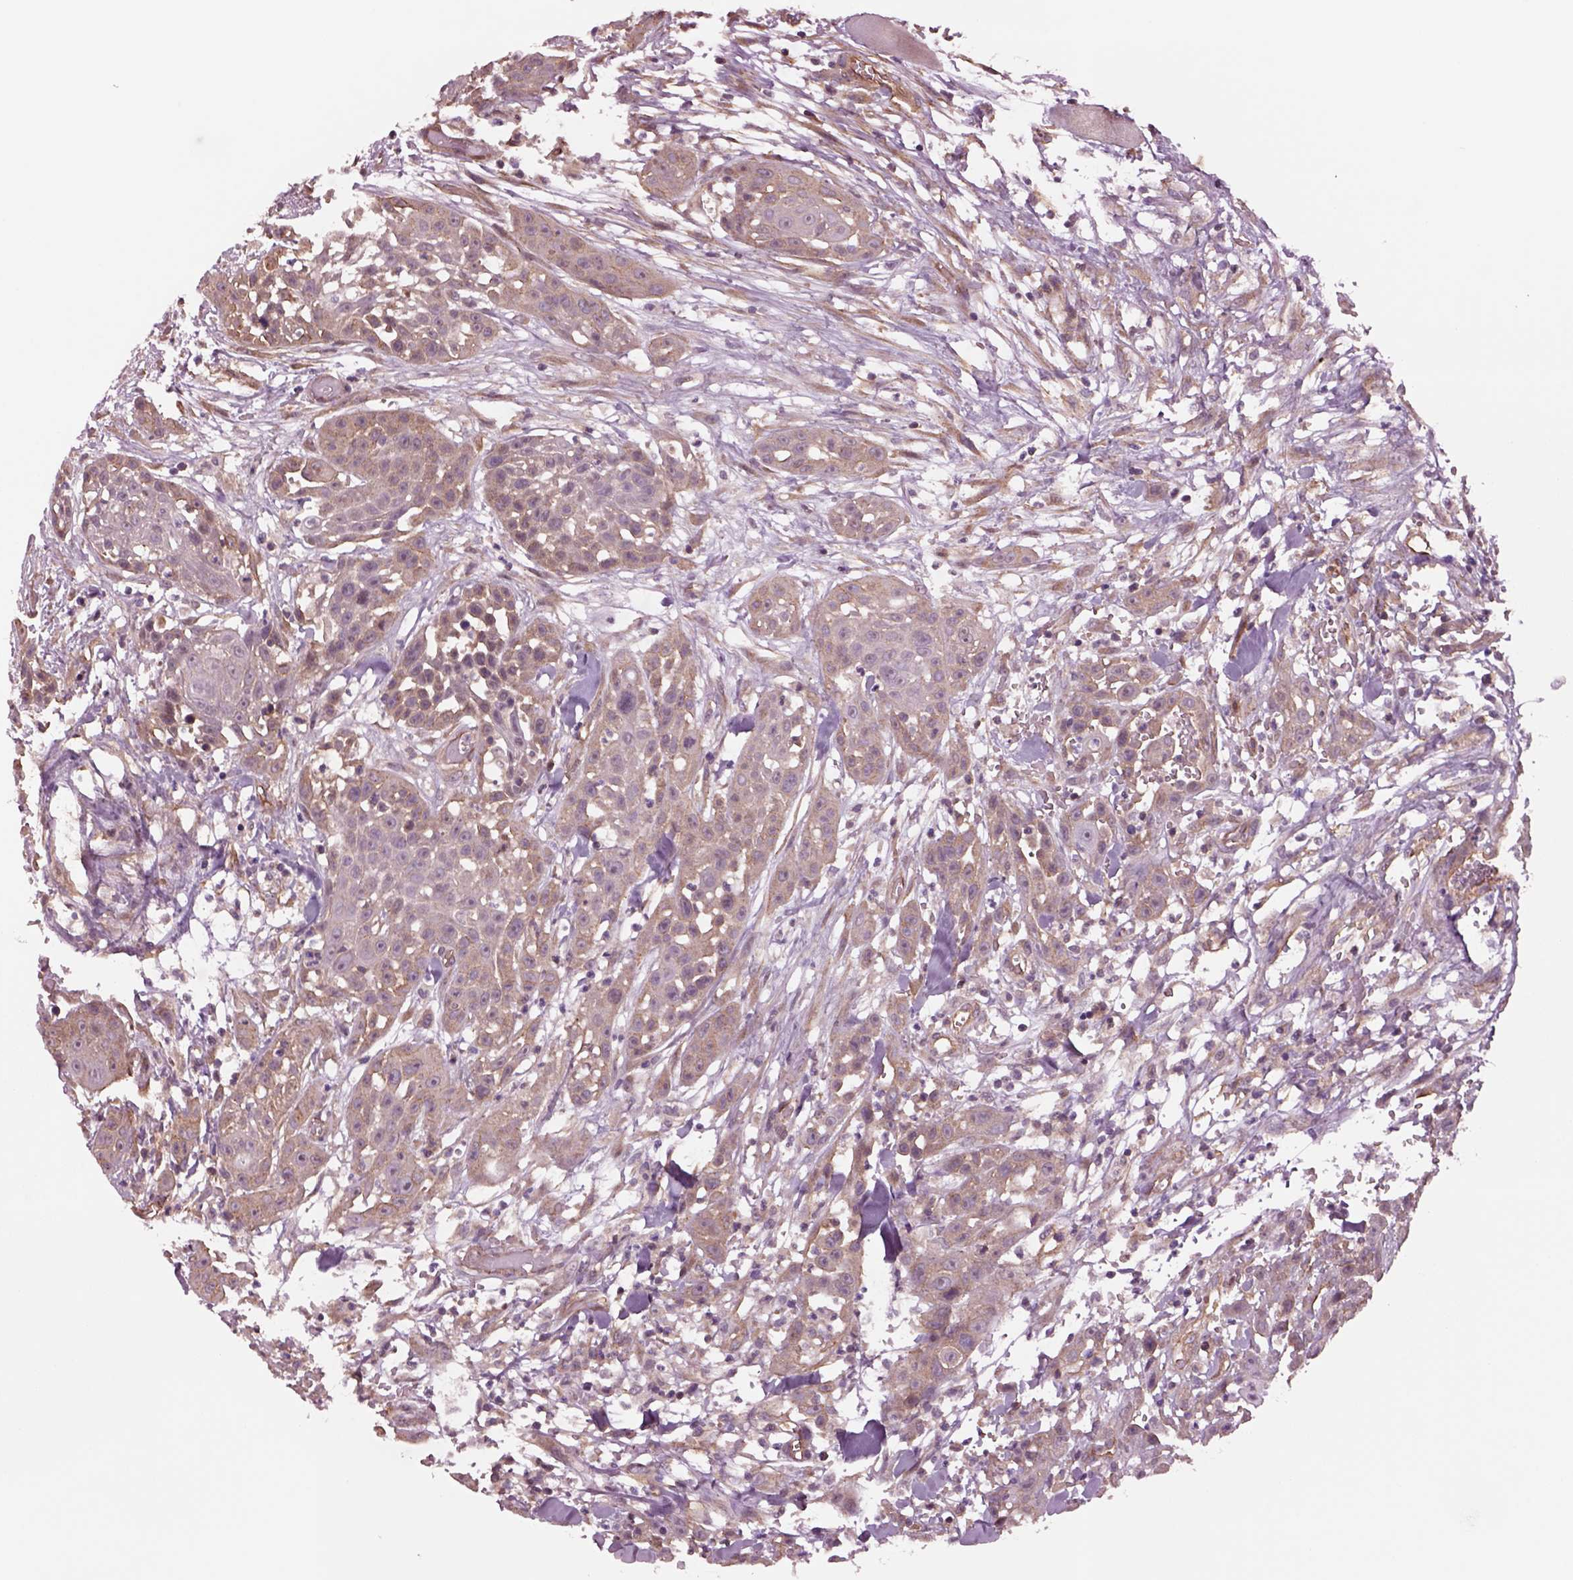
{"staining": {"intensity": "weak", "quantity": "<25%", "location": "cytoplasmic/membranous"}, "tissue": "head and neck cancer", "cell_type": "Tumor cells", "image_type": "cancer", "snomed": [{"axis": "morphology", "description": "Squamous cell carcinoma, NOS"}, {"axis": "topography", "description": "Oral tissue"}, {"axis": "topography", "description": "Head-Neck"}], "caption": "Protein analysis of head and neck squamous cell carcinoma reveals no significant staining in tumor cells. (DAB (3,3'-diaminobenzidine) immunohistochemistry, high magnification).", "gene": "HTR1B", "patient": {"sex": "male", "age": 81}}